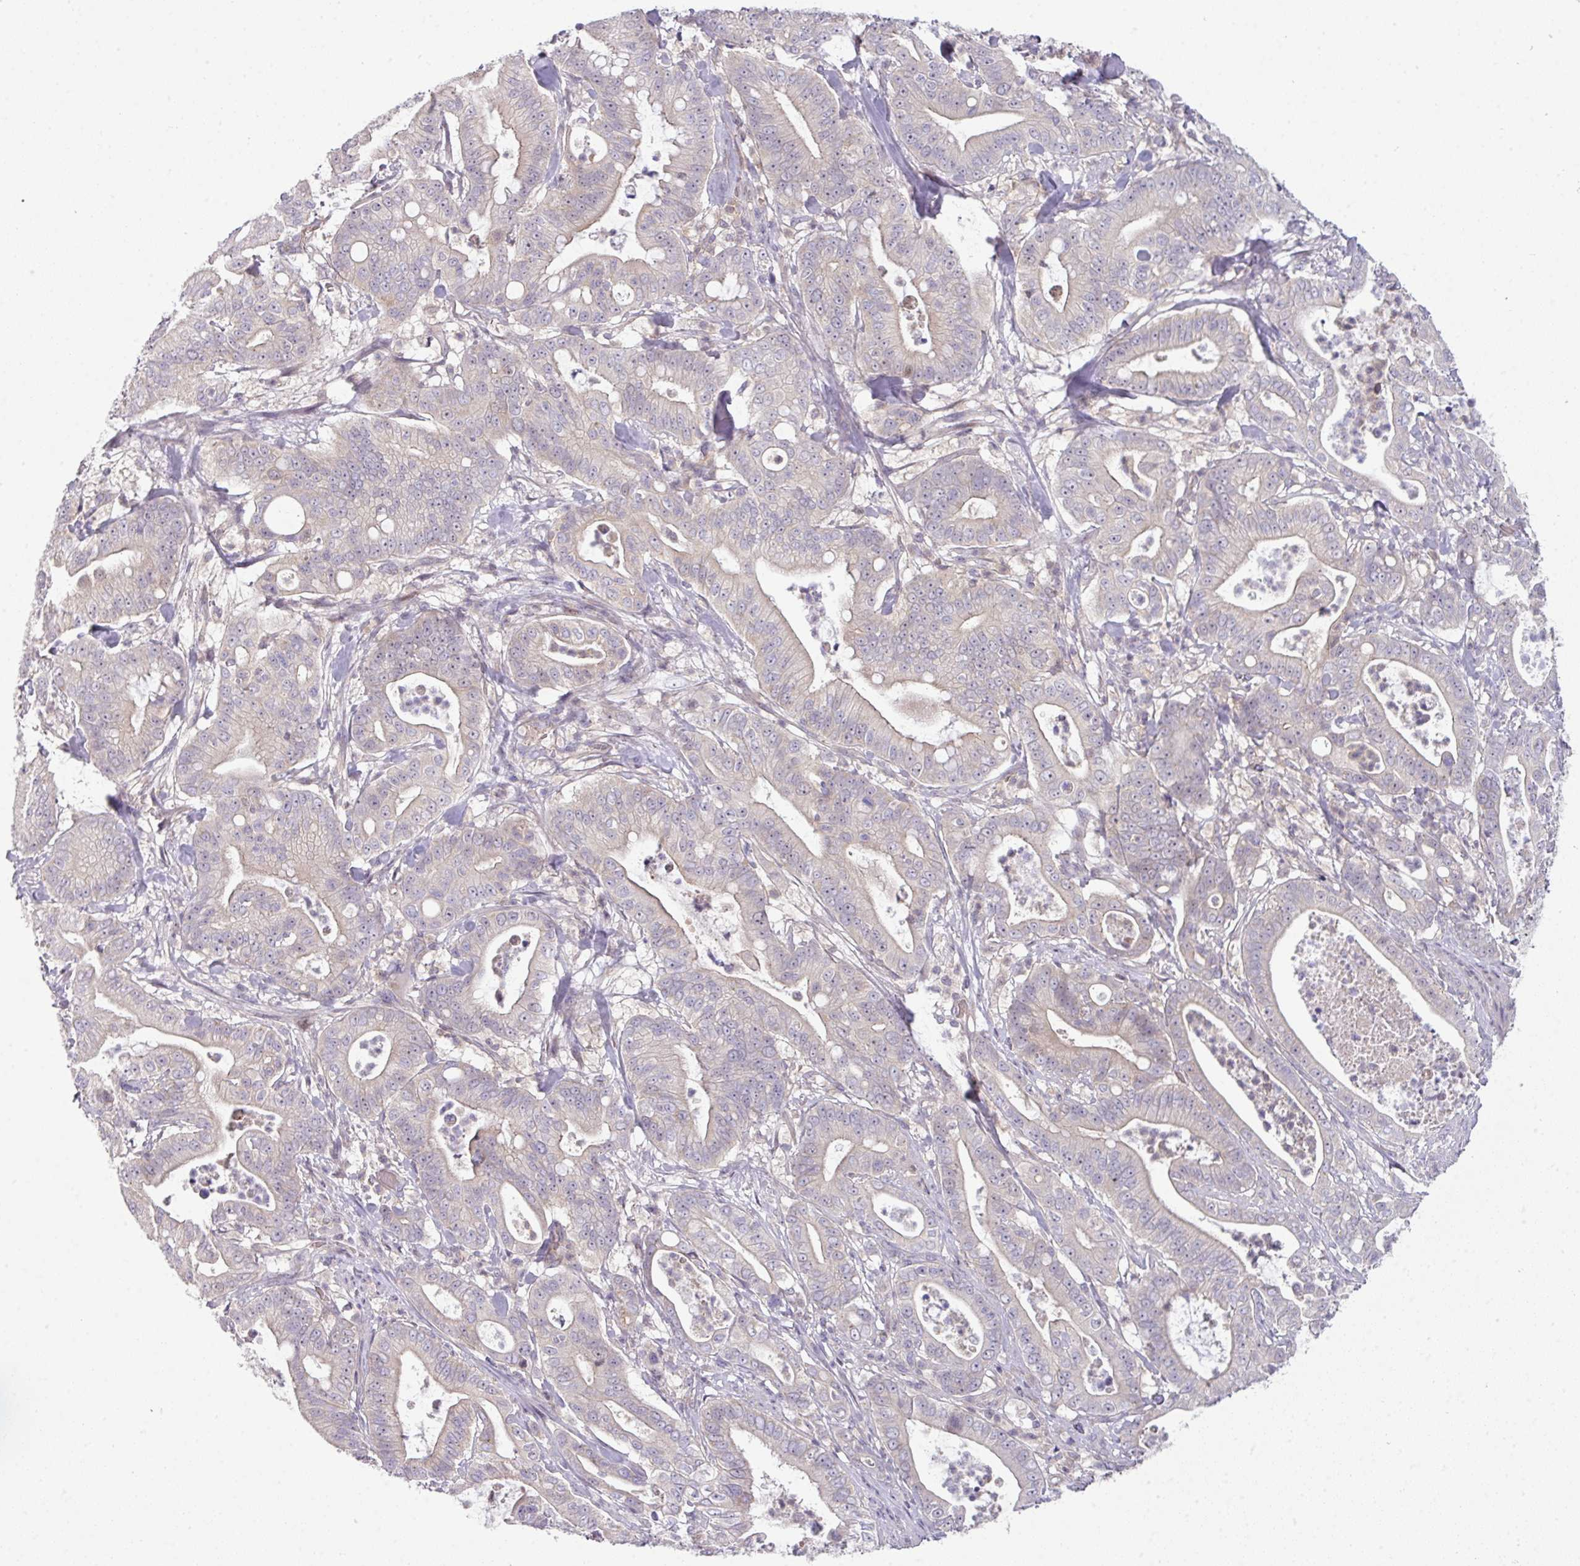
{"staining": {"intensity": "negative", "quantity": "none", "location": "none"}, "tissue": "pancreatic cancer", "cell_type": "Tumor cells", "image_type": "cancer", "snomed": [{"axis": "morphology", "description": "Adenocarcinoma, NOS"}, {"axis": "topography", "description": "Pancreas"}], "caption": "This image is of pancreatic cancer (adenocarcinoma) stained with immunohistochemistry (IHC) to label a protein in brown with the nuclei are counter-stained blue. There is no expression in tumor cells.", "gene": "STAT5A", "patient": {"sex": "male", "age": 71}}